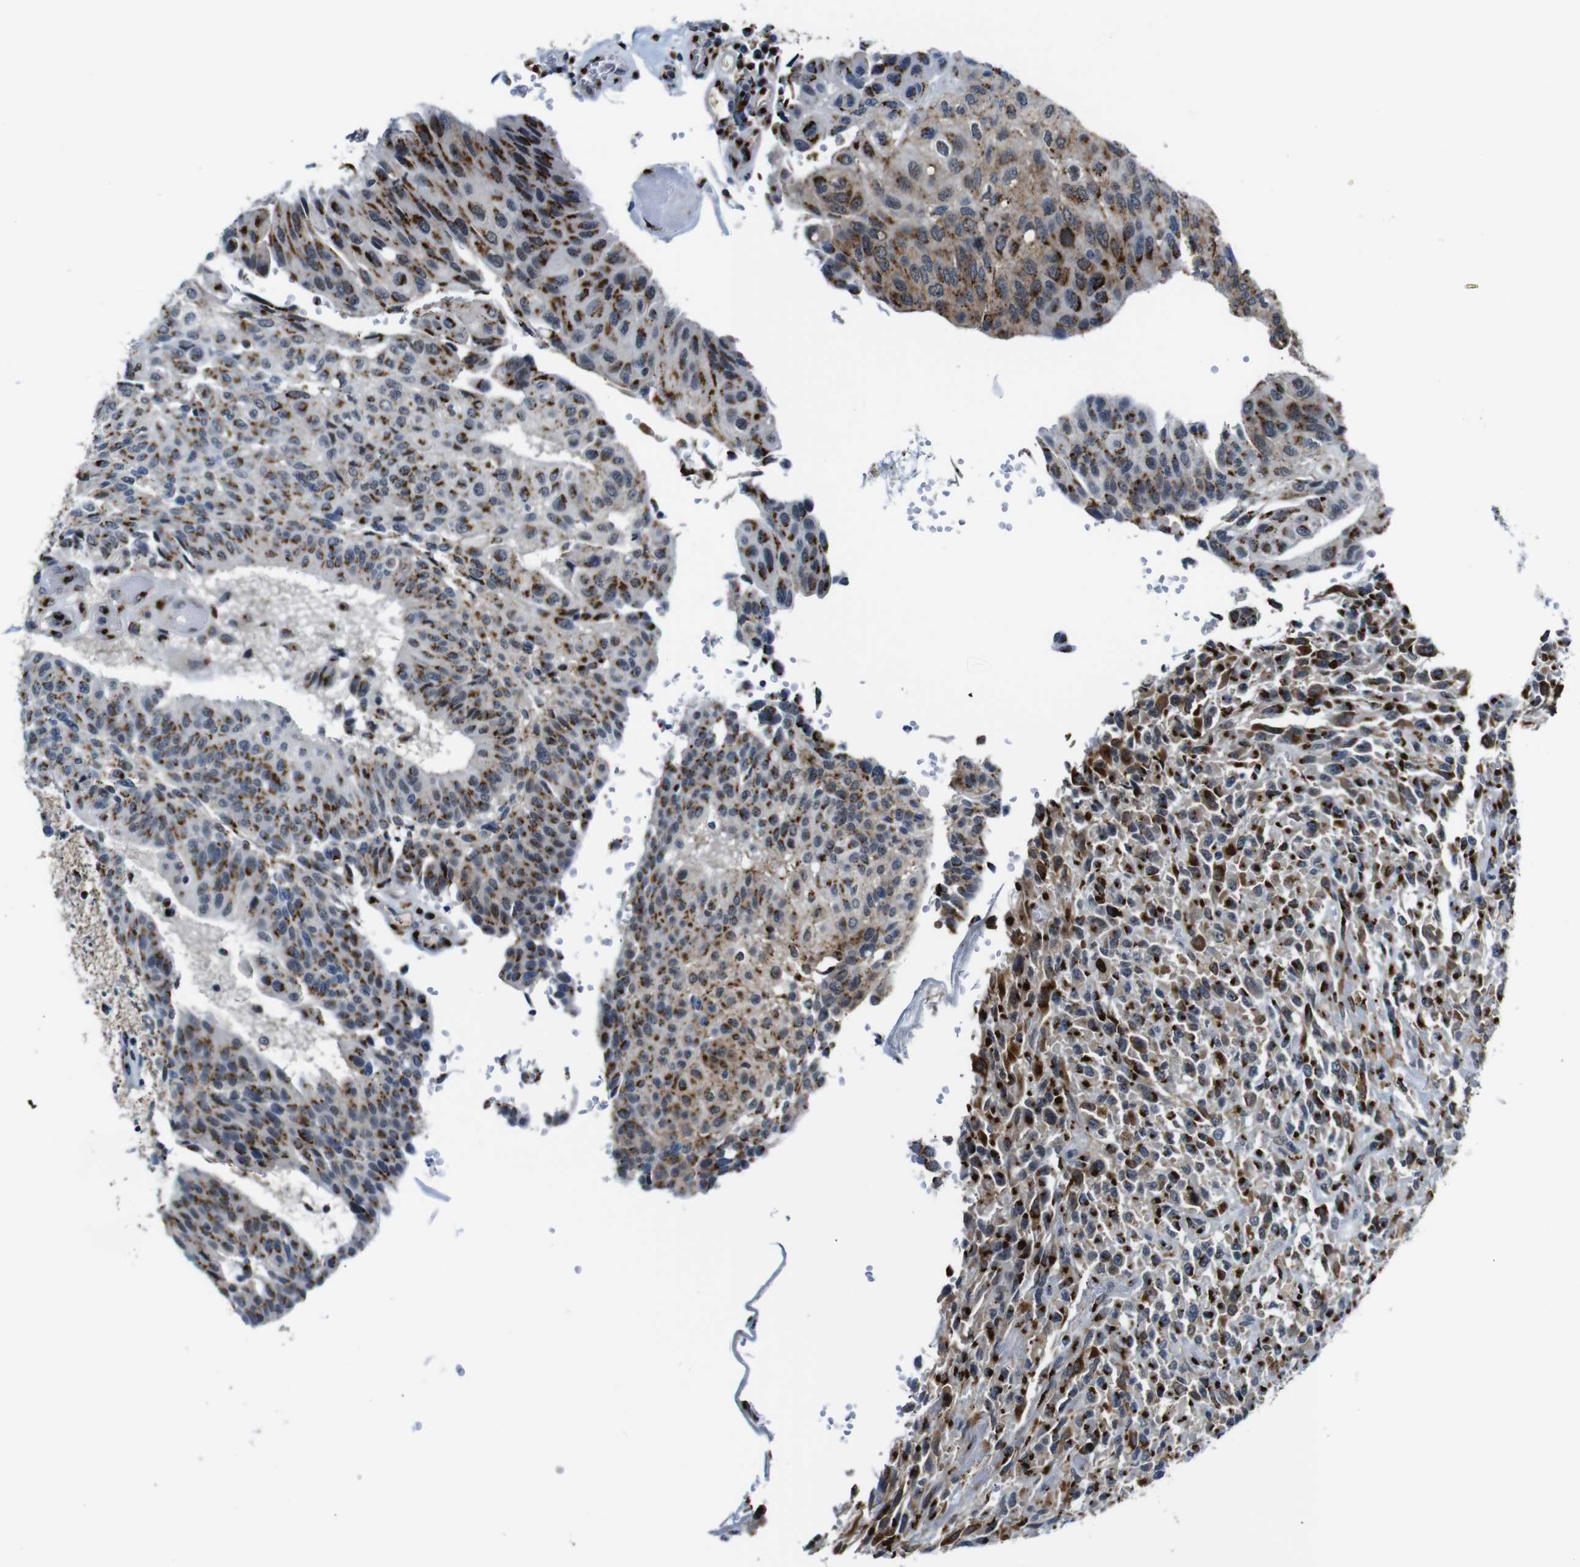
{"staining": {"intensity": "moderate", "quantity": ">75%", "location": "cytoplasmic/membranous"}, "tissue": "urothelial cancer", "cell_type": "Tumor cells", "image_type": "cancer", "snomed": [{"axis": "morphology", "description": "Urothelial carcinoma, High grade"}, {"axis": "topography", "description": "Urinary bladder"}], "caption": "High-grade urothelial carcinoma was stained to show a protein in brown. There is medium levels of moderate cytoplasmic/membranous staining in approximately >75% of tumor cells.", "gene": "TGOLN2", "patient": {"sex": "male", "age": 66}}